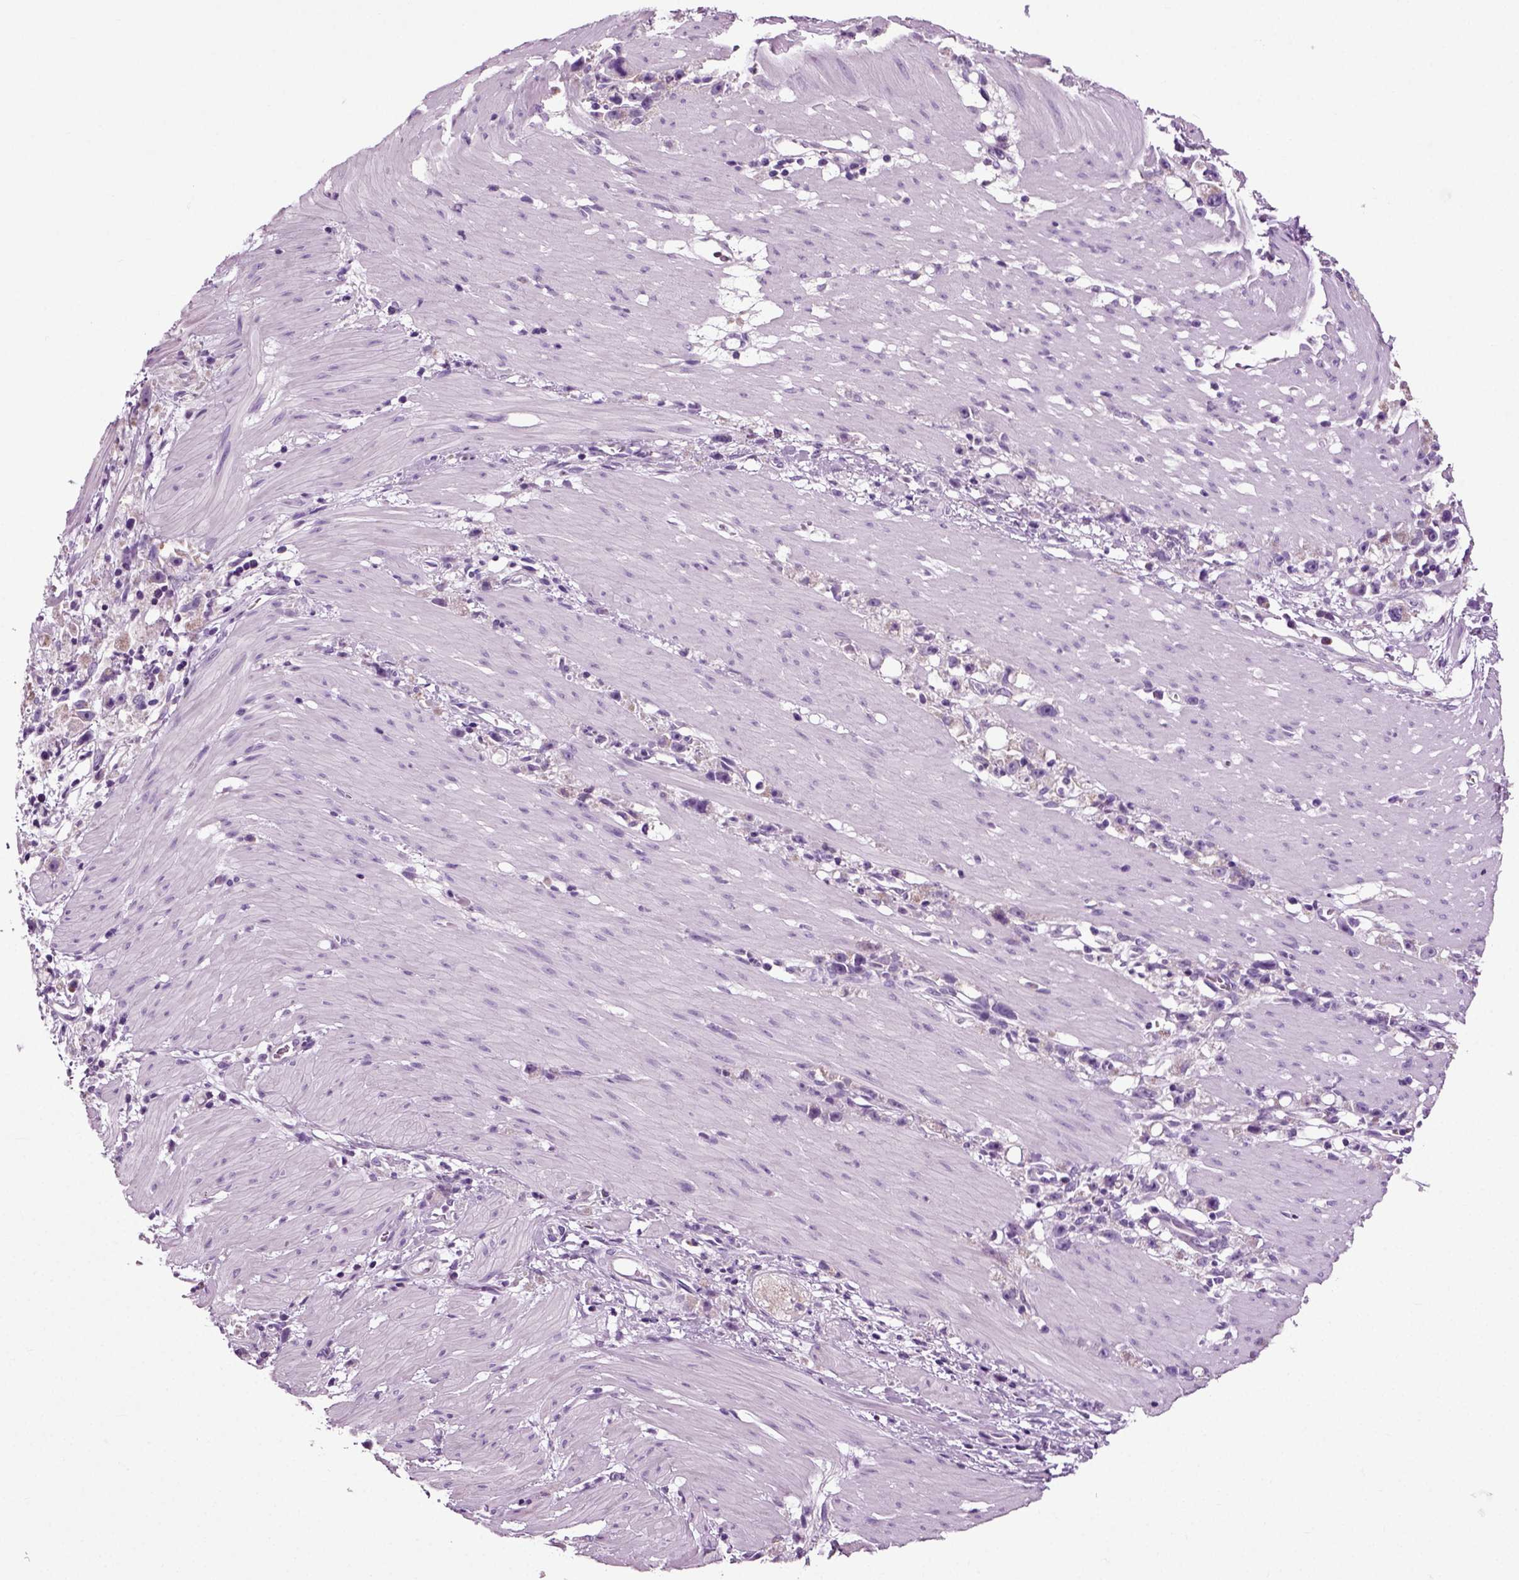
{"staining": {"intensity": "negative", "quantity": "none", "location": "none"}, "tissue": "stomach cancer", "cell_type": "Tumor cells", "image_type": "cancer", "snomed": [{"axis": "morphology", "description": "Adenocarcinoma, NOS"}, {"axis": "topography", "description": "Stomach"}], "caption": "Immunohistochemistry image of stomach cancer (adenocarcinoma) stained for a protein (brown), which demonstrates no staining in tumor cells.", "gene": "DNAH10", "patient": {"sex": "female", "age": 59}}